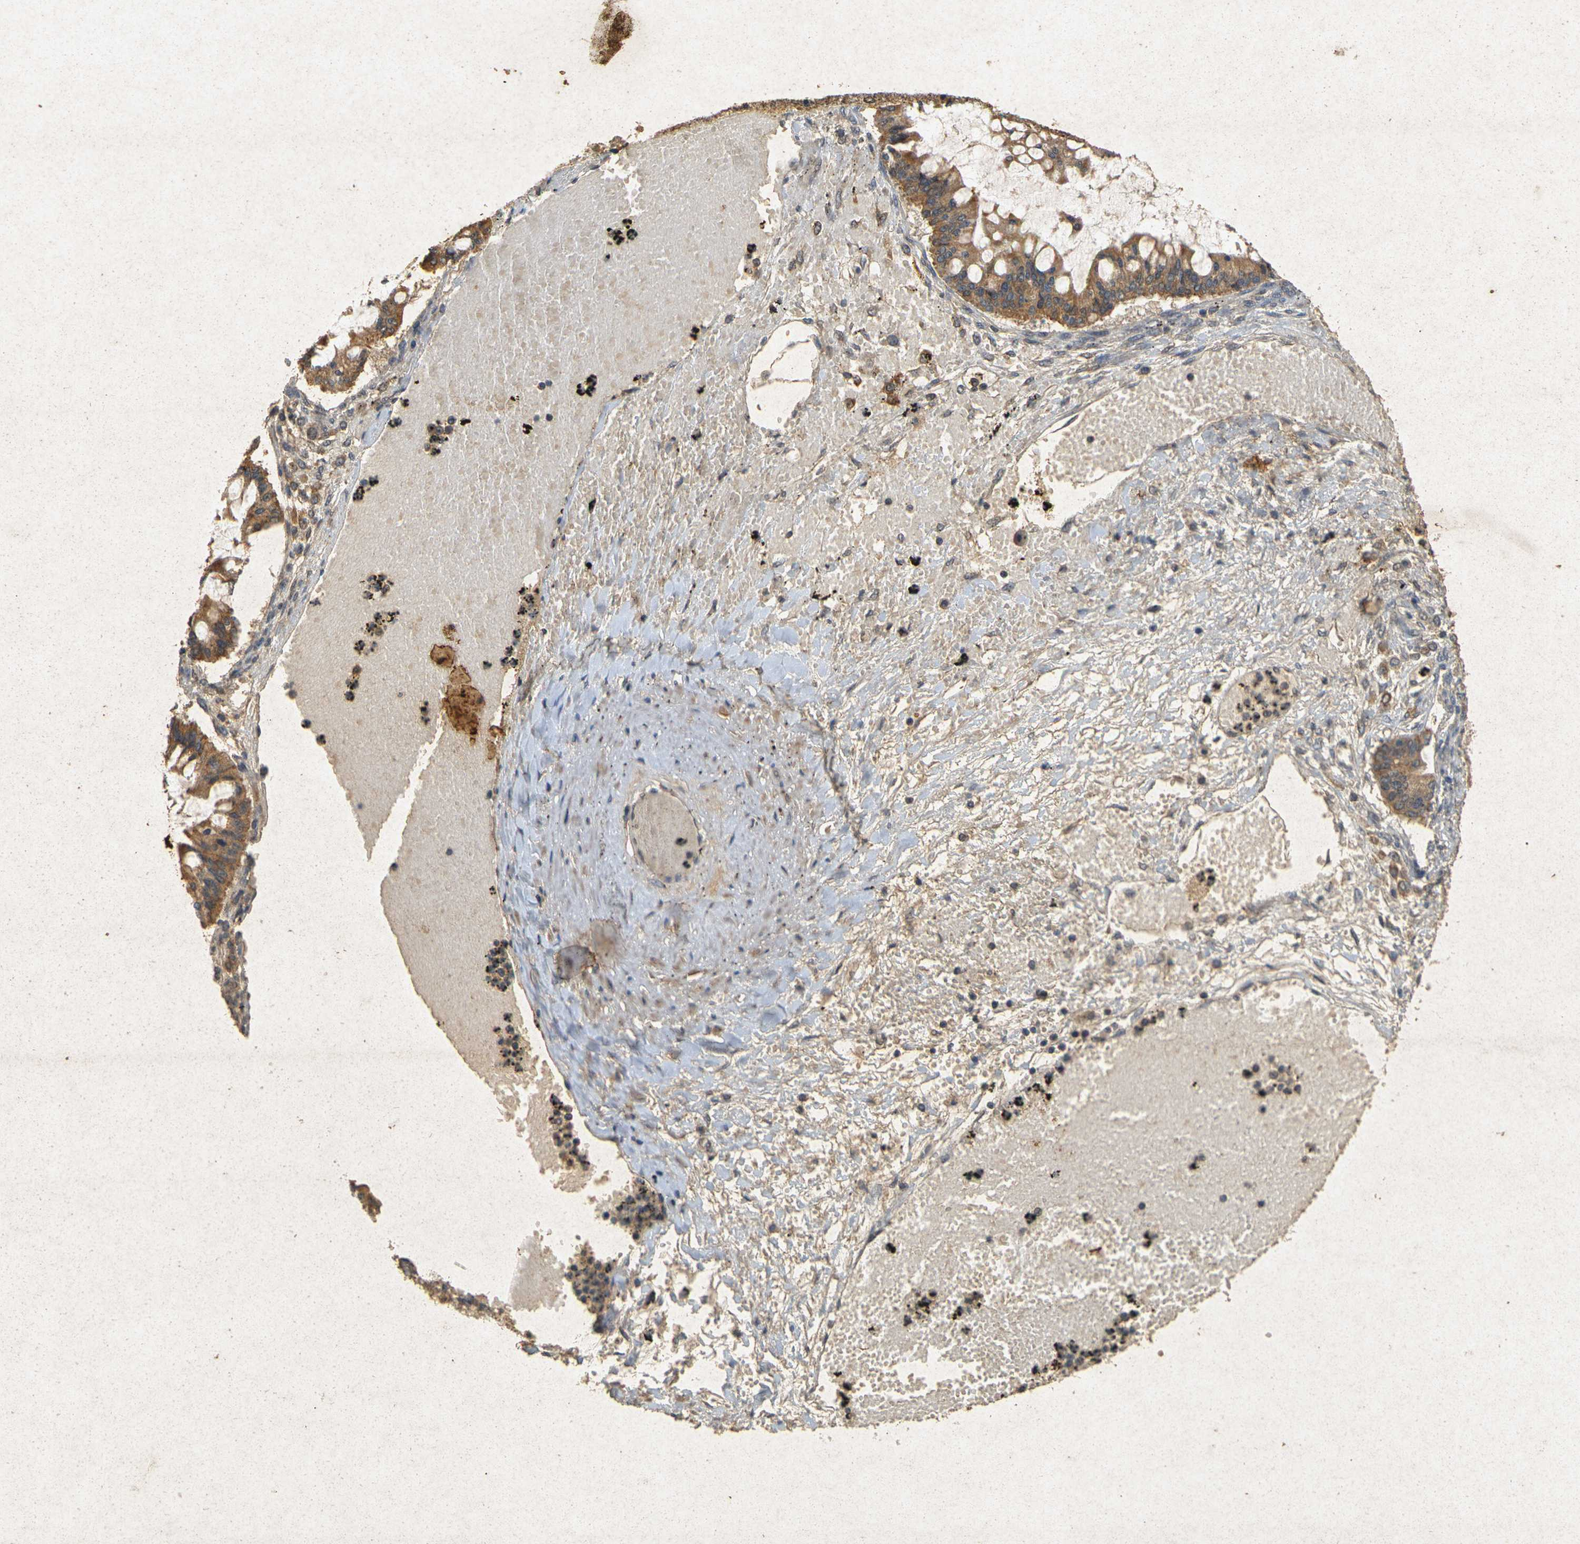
{"staining": {"intensity": "moderate", "quantity": ">75%", "location": "cytoplasmic/membranous"}, "tissue": "ovarian cancer", "cell_type": "Tumor cells", "image_type": "cancer", "snomed": [{"axis": "morphology", "description": "Cystadenocarcinoma, mucinous, NOS"}, {"axis": "topography", "description": "Ovary"}], "caption": "Tumor cells reveal moderate cytoplasmic/membranous positivity in approximately >75% of cells in mucinous cystadenocarcinoma (ovarian). Nuclei are stained in blue.", "gene": "ERN1", "patient": {"sex": "female", "age": 73}}